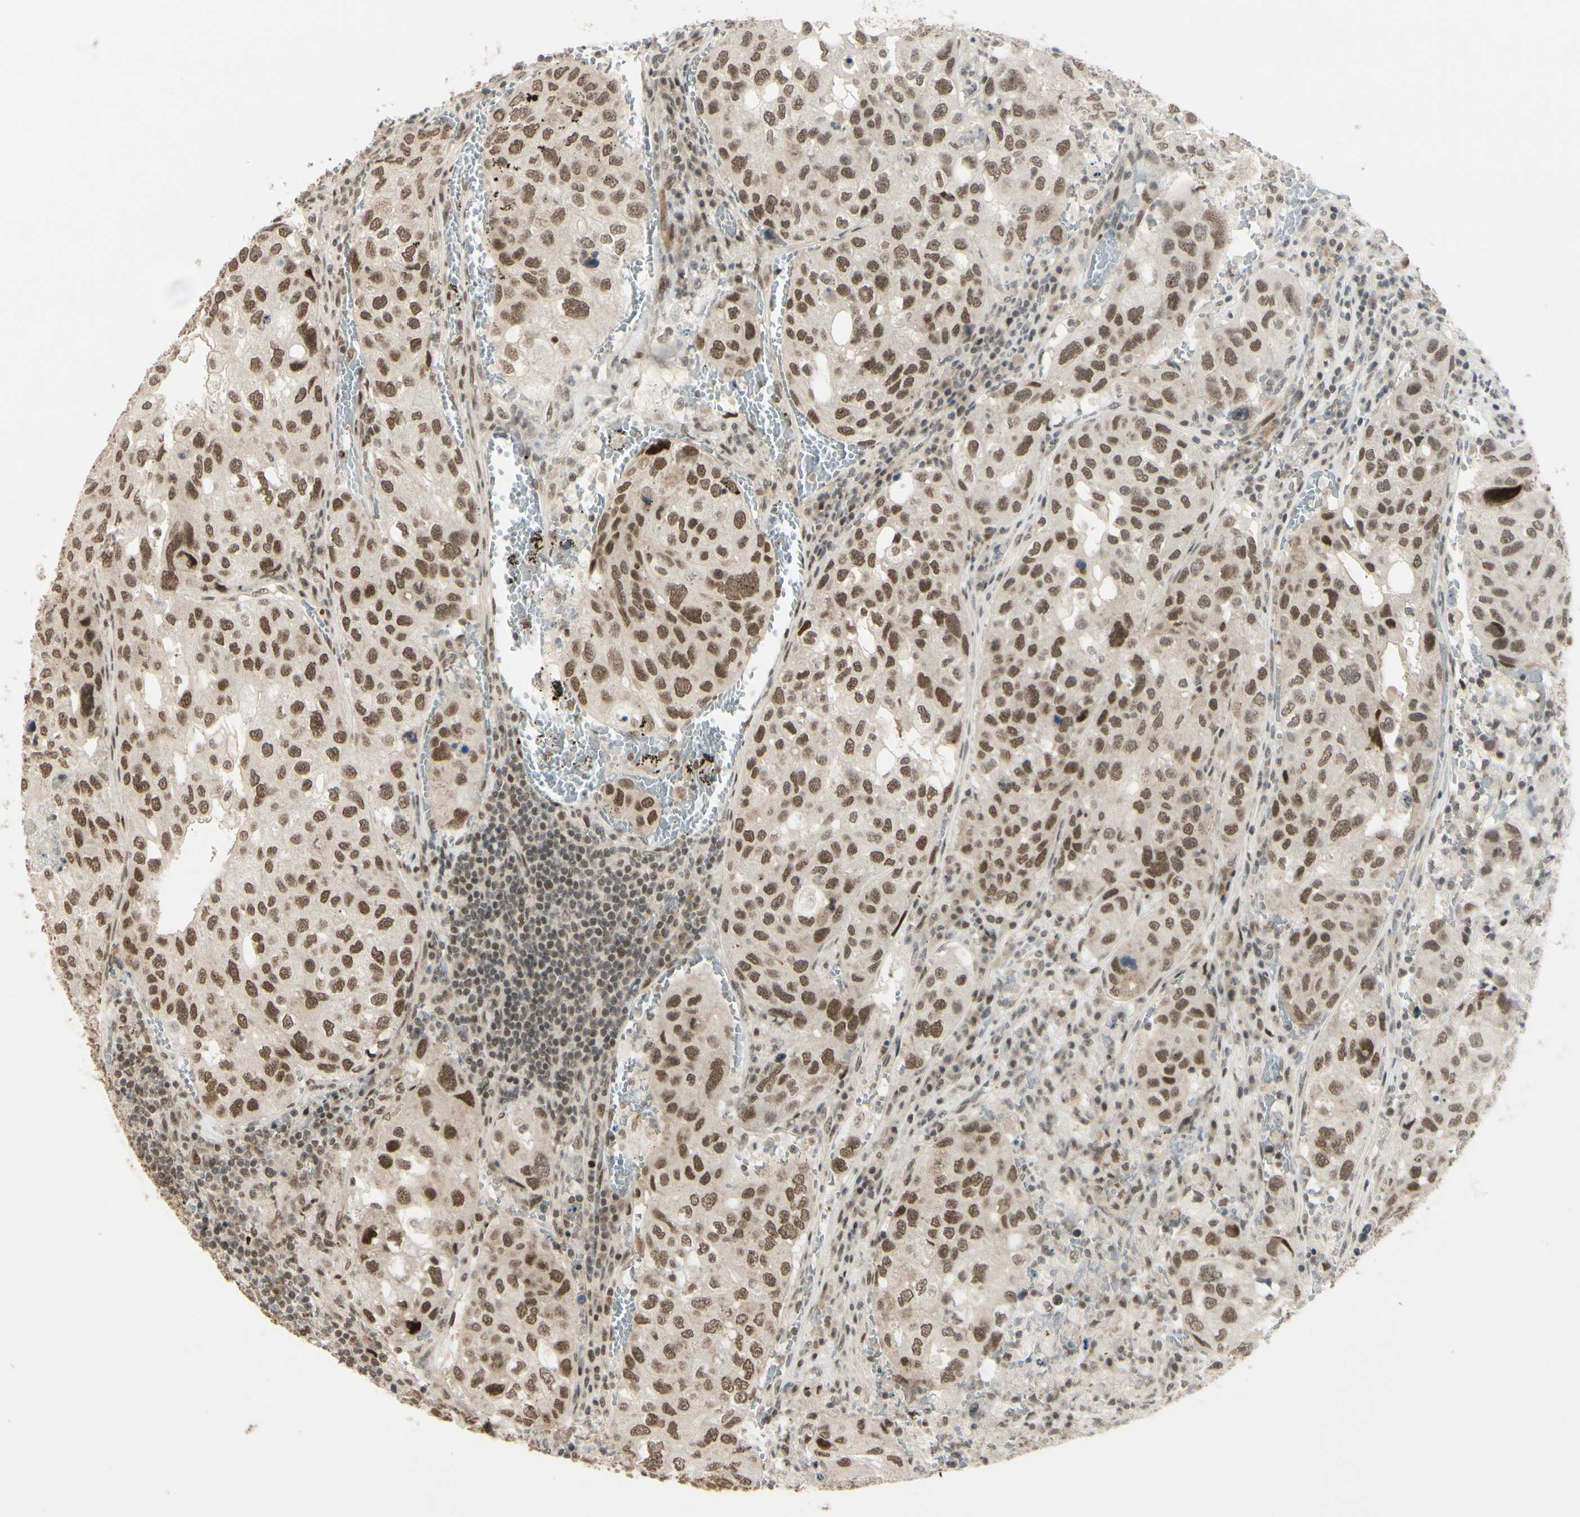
{"staining": {"intensity": "moderate", "quantity": ">75%", "location": "cytoplasmic/membranous,nuclear"}, "tissue": "urothelial cancer", "cell_type": "Tumor cells", "image_type": "cancer", "snomed": [{"axis": "morphology", "description": "Urothelial carcinoma, High grade"}, {"axis": "topography", "description": "Lymph node"}, {"axis": "topography", "description": "Urinary bladder"}], "caption": "High-grade urothelial carcinoma stained for a protein (brown) displays moderate cytoplasmic/membranous and nuclear positive positivity in approximately >75% of tumor cells.", "gene": "BRMS1", "patient": {"sex": "male", "age": 51}}